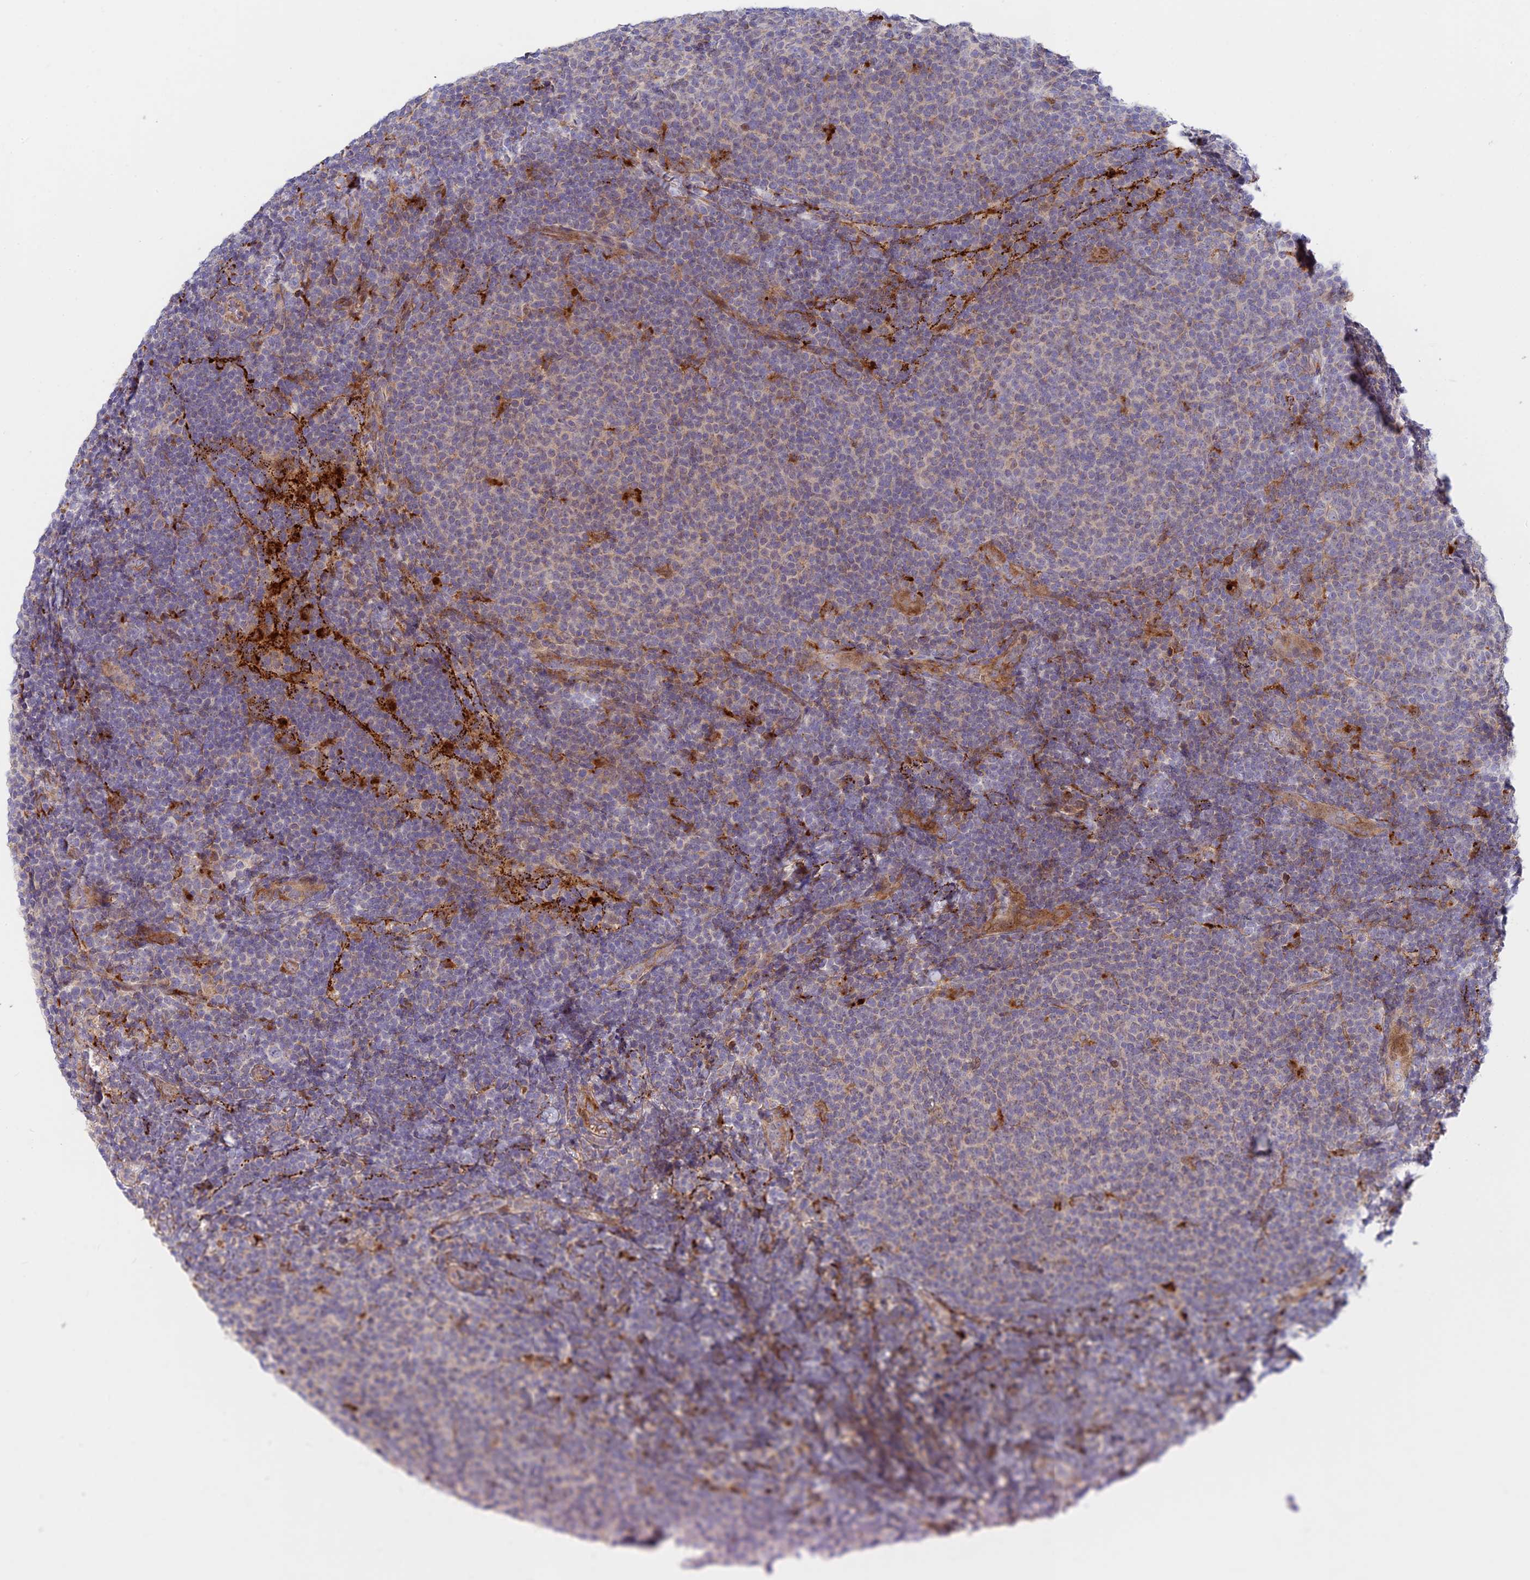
{"staining": {"intensity": "weak", "quantity": "<25%", "location": "cytoplasmic/membranous"}, "tissue": "lymphoma", "cell_type": "Tumor cells", "image_type": "cancer", "snomed": [{"axis": "morphology", "description": "Malignant lymphoma, non-Hodgkin's type, Low grade"}, {"axis": "topography", "description": "Lymph node"}], "caption": "Tumor cells are negative for brown protein staining in malignant lymphoma, non-Hodgkin's type (low-grade). (DAB (3,3'-diaminobenzidine) immunohistochemistry visualized using brightfield microscopy, high magnification).", "gene": "FUOM", "patient": {"sex": "male", "age": 66}}